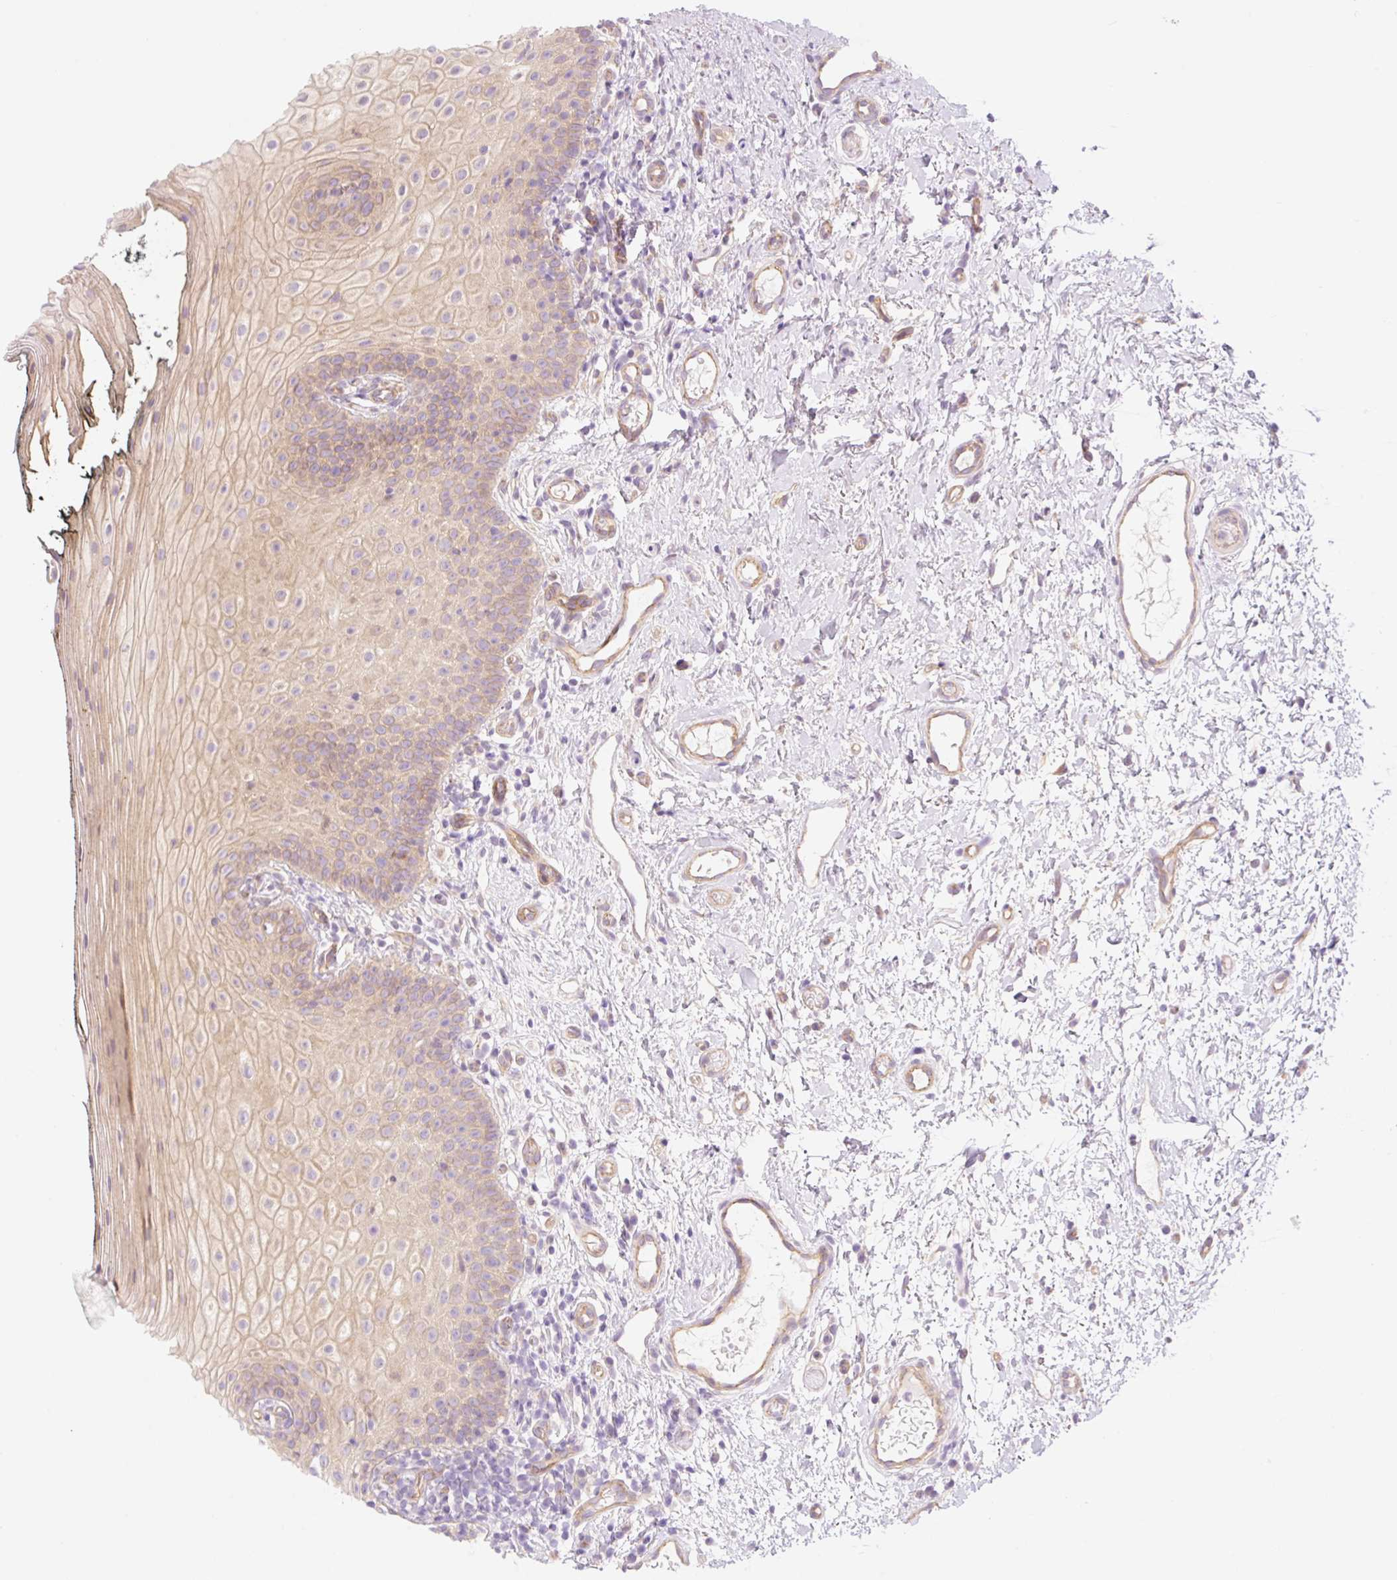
{"staining": {"intensity": "weak", "quantity": ">75%", "location": "cytoplasmic/membranous"}, "tissue": "oral mucosa", "cell_type": "Squamous epithelial cells", "image_type": "normal", "snomed": [{"axis": "morphology", "description": "Normal tissue, NOS"}, {"axis": "topography", "description": "Oral tissue"}], "caption": "The immunohistochemical stain labels weak cytoplasmic/membranous expression in squamous epithelial cells of benign oral mucosa.", "gene": "NLRP5", "patient": {"sex": "male", "age": 75}}